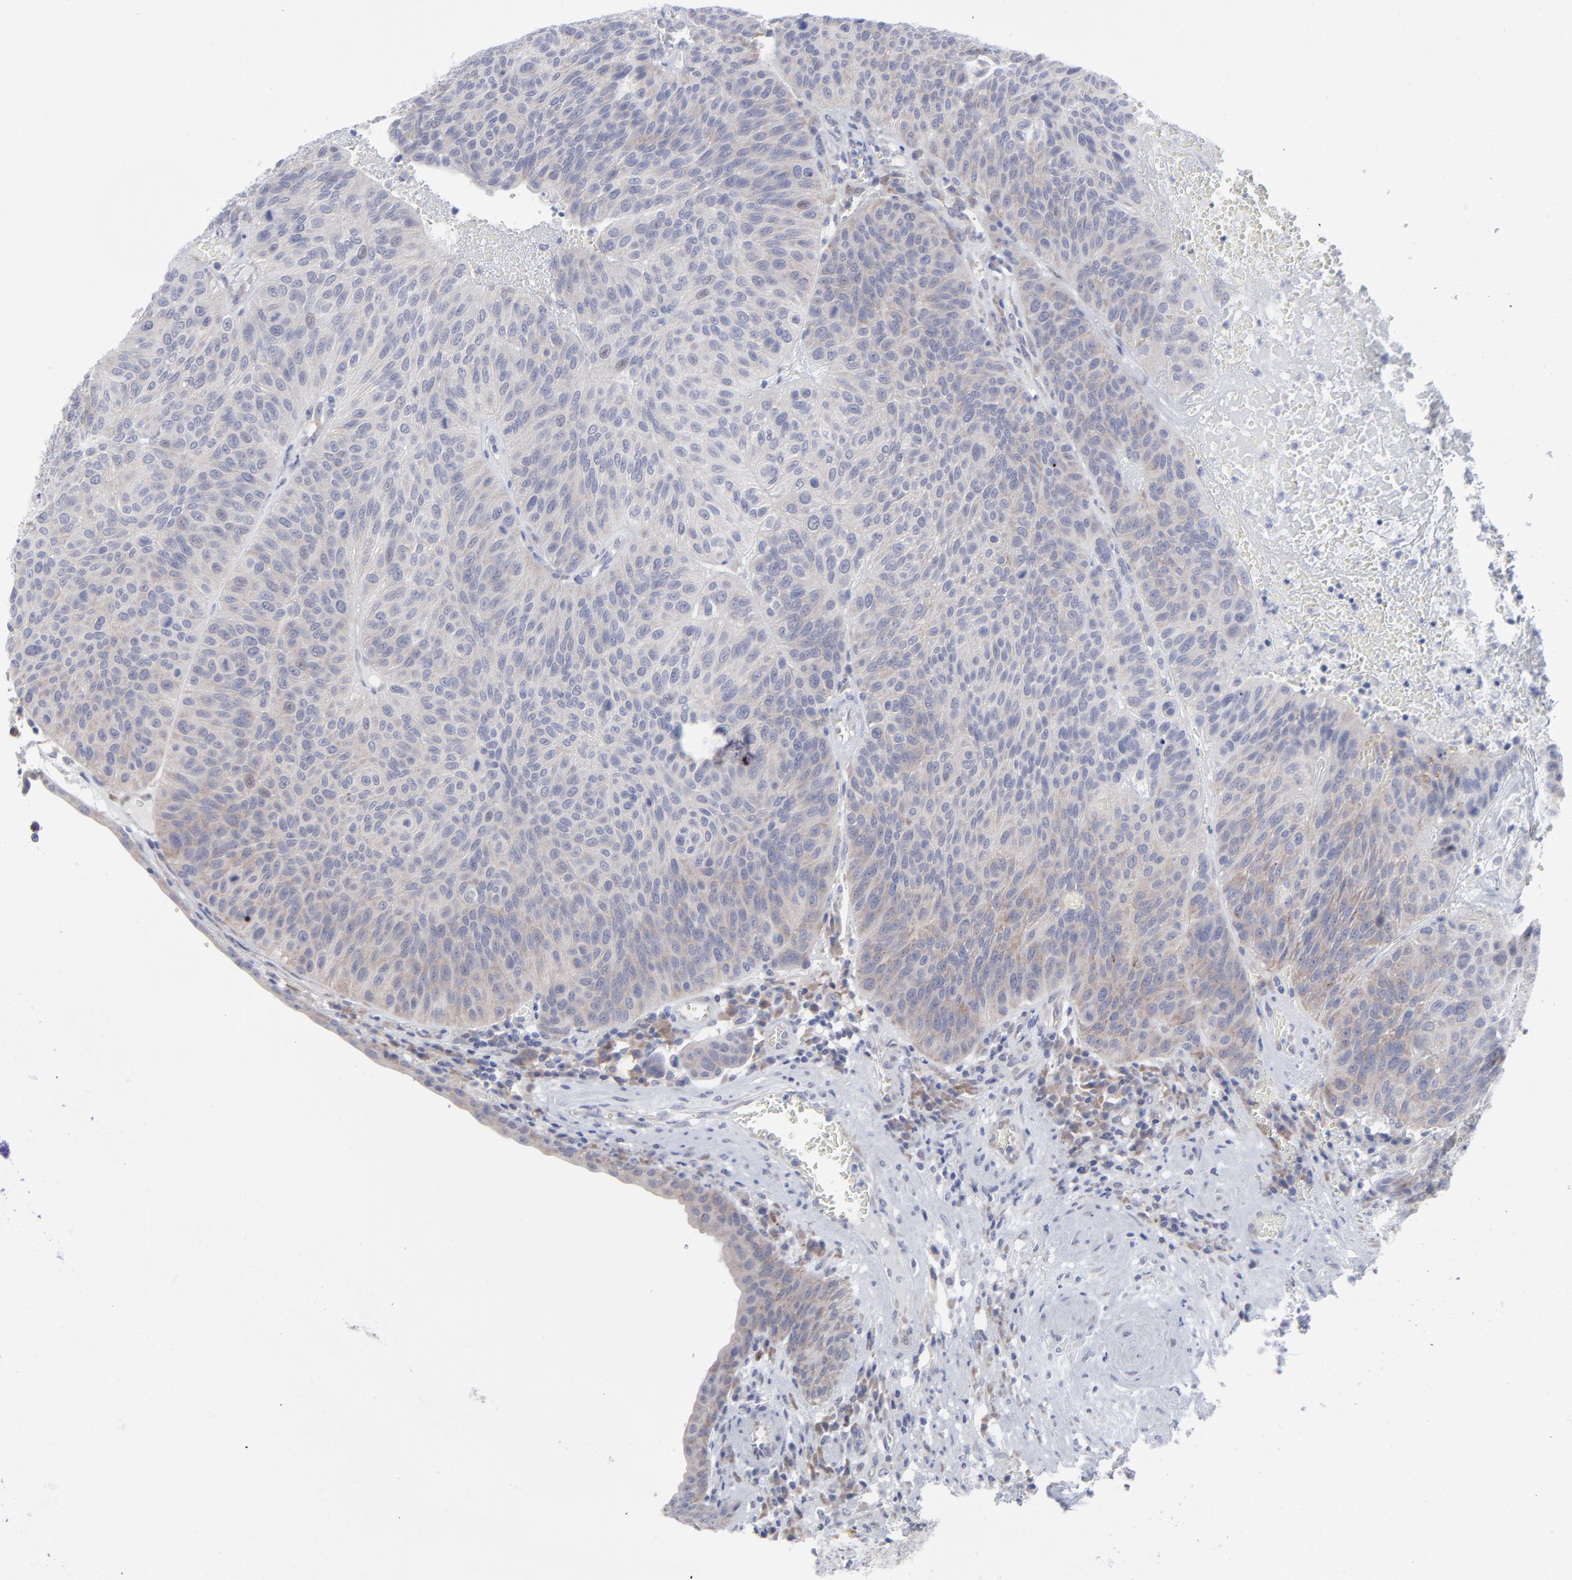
{"staining": {"intensity": "negative", "quantity": "none", "location": "none"}, "tissue": "urothelial cancer", "cell_type": "Tumor cells", "image_type": "cancer", "snomed": [{"axis": "morphology", "description": "Urothelial carcinoma, High grade"}, {"axis": "topography", "description": "Urinary bladder"}], "caption": "IHC photomicrograph of neoplastic tissue: human urothelial carcinoma (high-grade) stained with DAB (3,3'-diaminobenzidine) reveals no significant protein positivity in tumor cells.", "gene": "RPS24", "patient": {"sex": "male", "age": 66}}